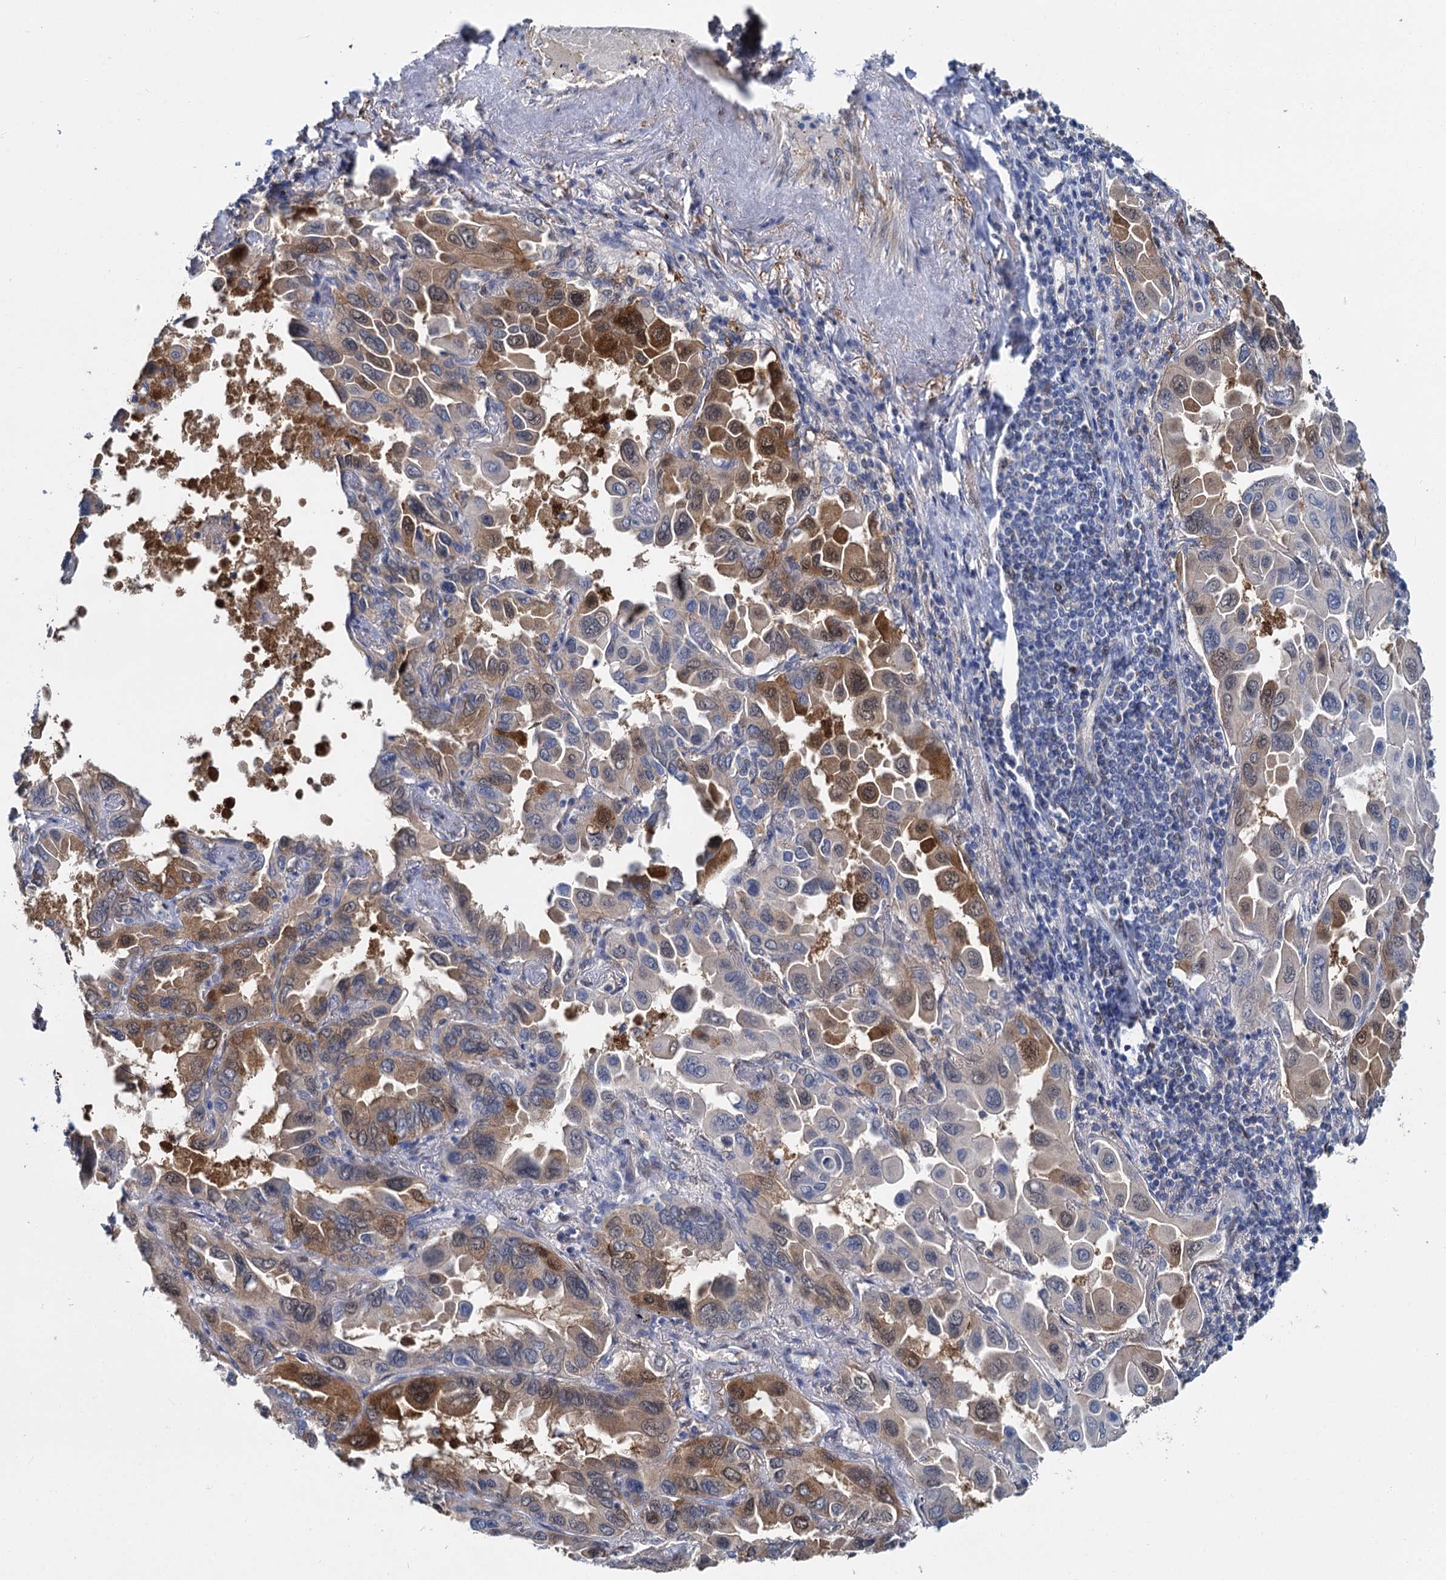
{"staining": {"intensity": "moderate", "quantity": "25%-75%", "location": "cytoplasmic/membranous"}, "tissue": "lung cancer", "cell_type": "Tumor cells", "image_type": "cancer", "snomed": [{"axis": "morphology", "description": "Adenocarcinoma, NOS"}, {"axis": "topography", "description": "Lung"}], "caption": "A brown stain highlights moderate cytoplasmic/membranous positivity of a protein in lung adenocarcinoma tumor cells.", "gene": "GSTM3", "patient": {"sex": "male", "age": 64}}